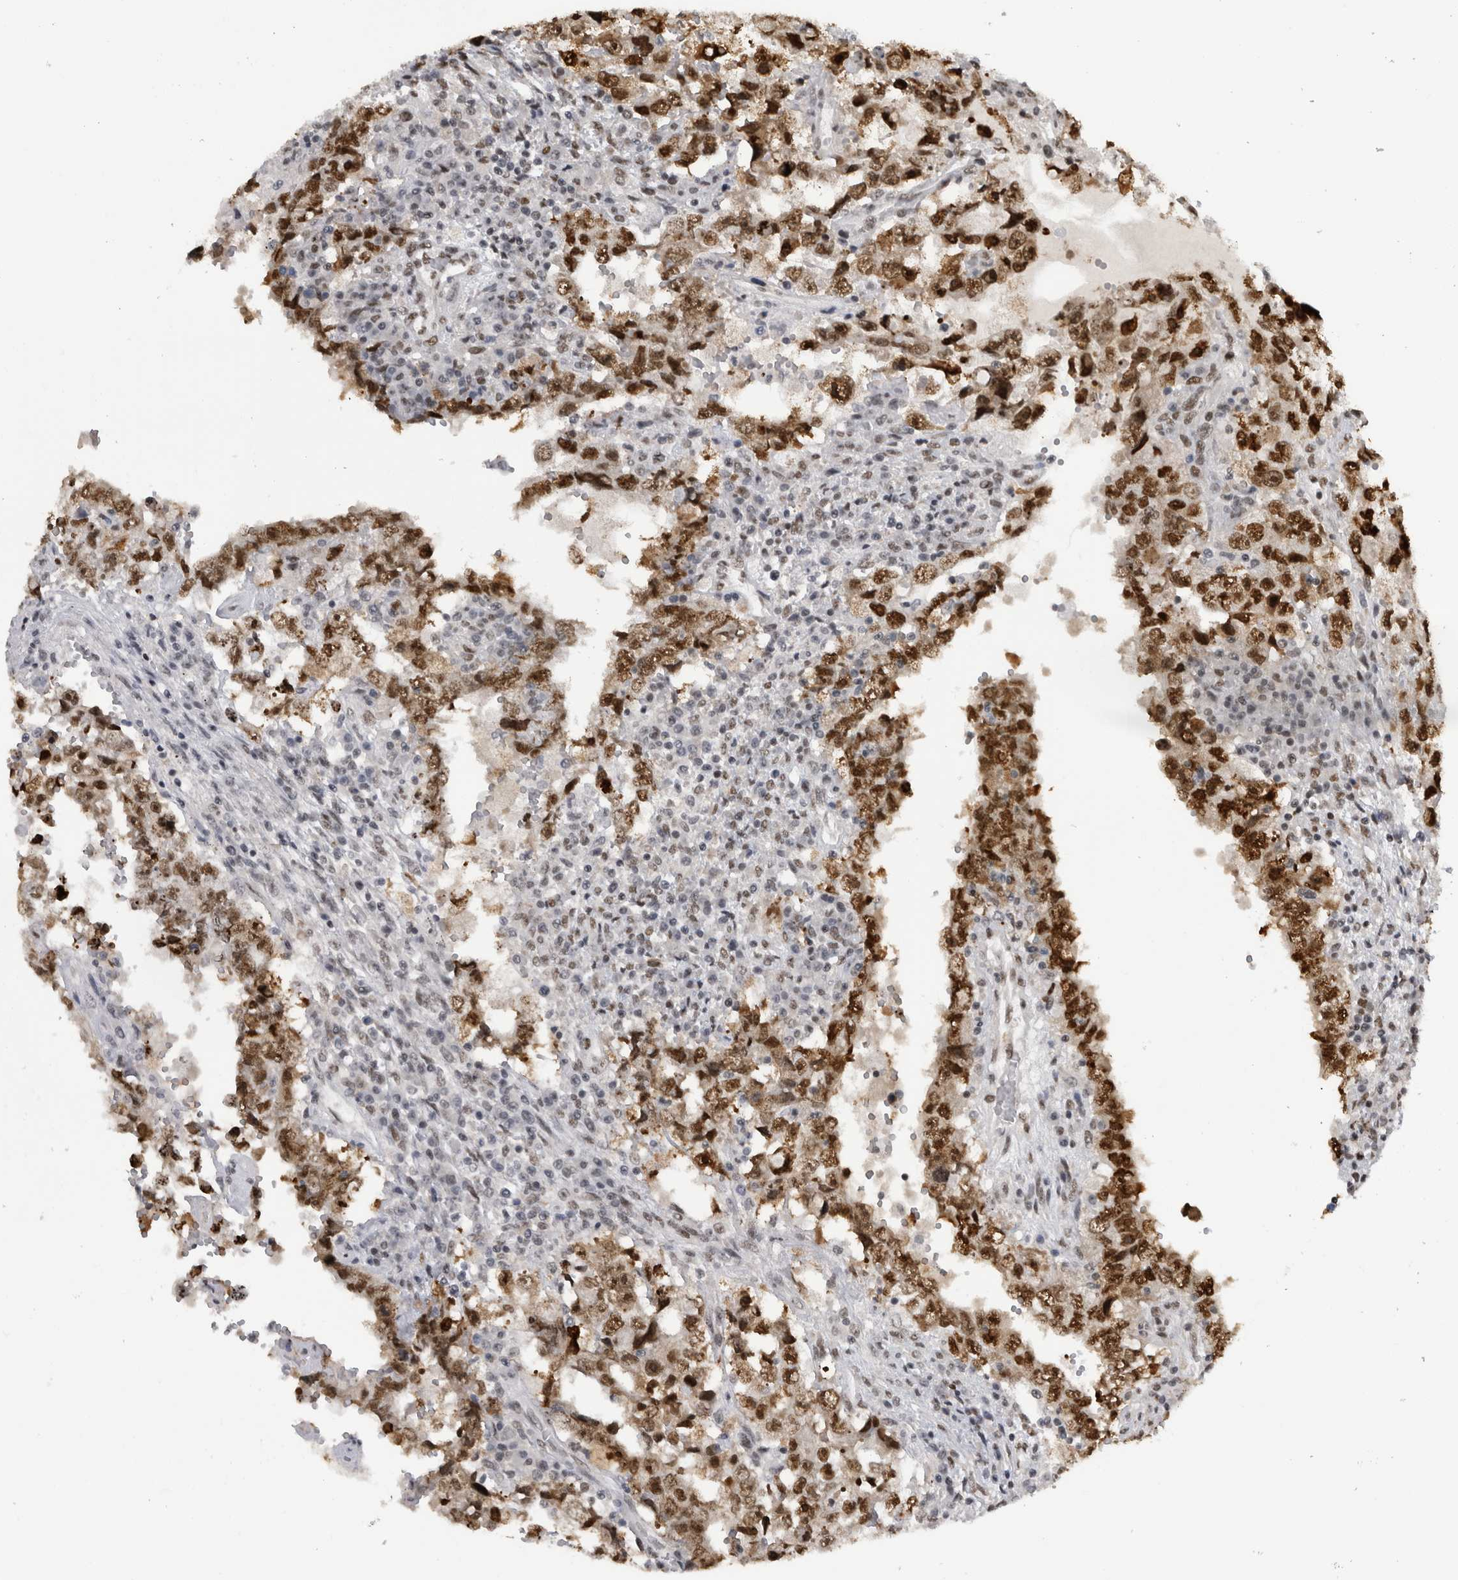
{"staining": {"intensity": "strong", "quantity": ">75%", "location": "nuclear"}, "tissue": "testis cancer", "cell_type": "Tumor cells", "image_type": "cancer", "snomed": [{"axis": "morphology", "description": "Carcinoma, Embryonal, NOS"}, {"axis": "topography", "description": "Testis"}], "caption": "About >75% of tumor cells in human testis cancer (embryonal carcinoma) reveal strong nuclear protein expression as visualized by brown immunohistochemical staining.", "gene": "ZSCAN2", "patient": {"sex": "male", "age": 26}}